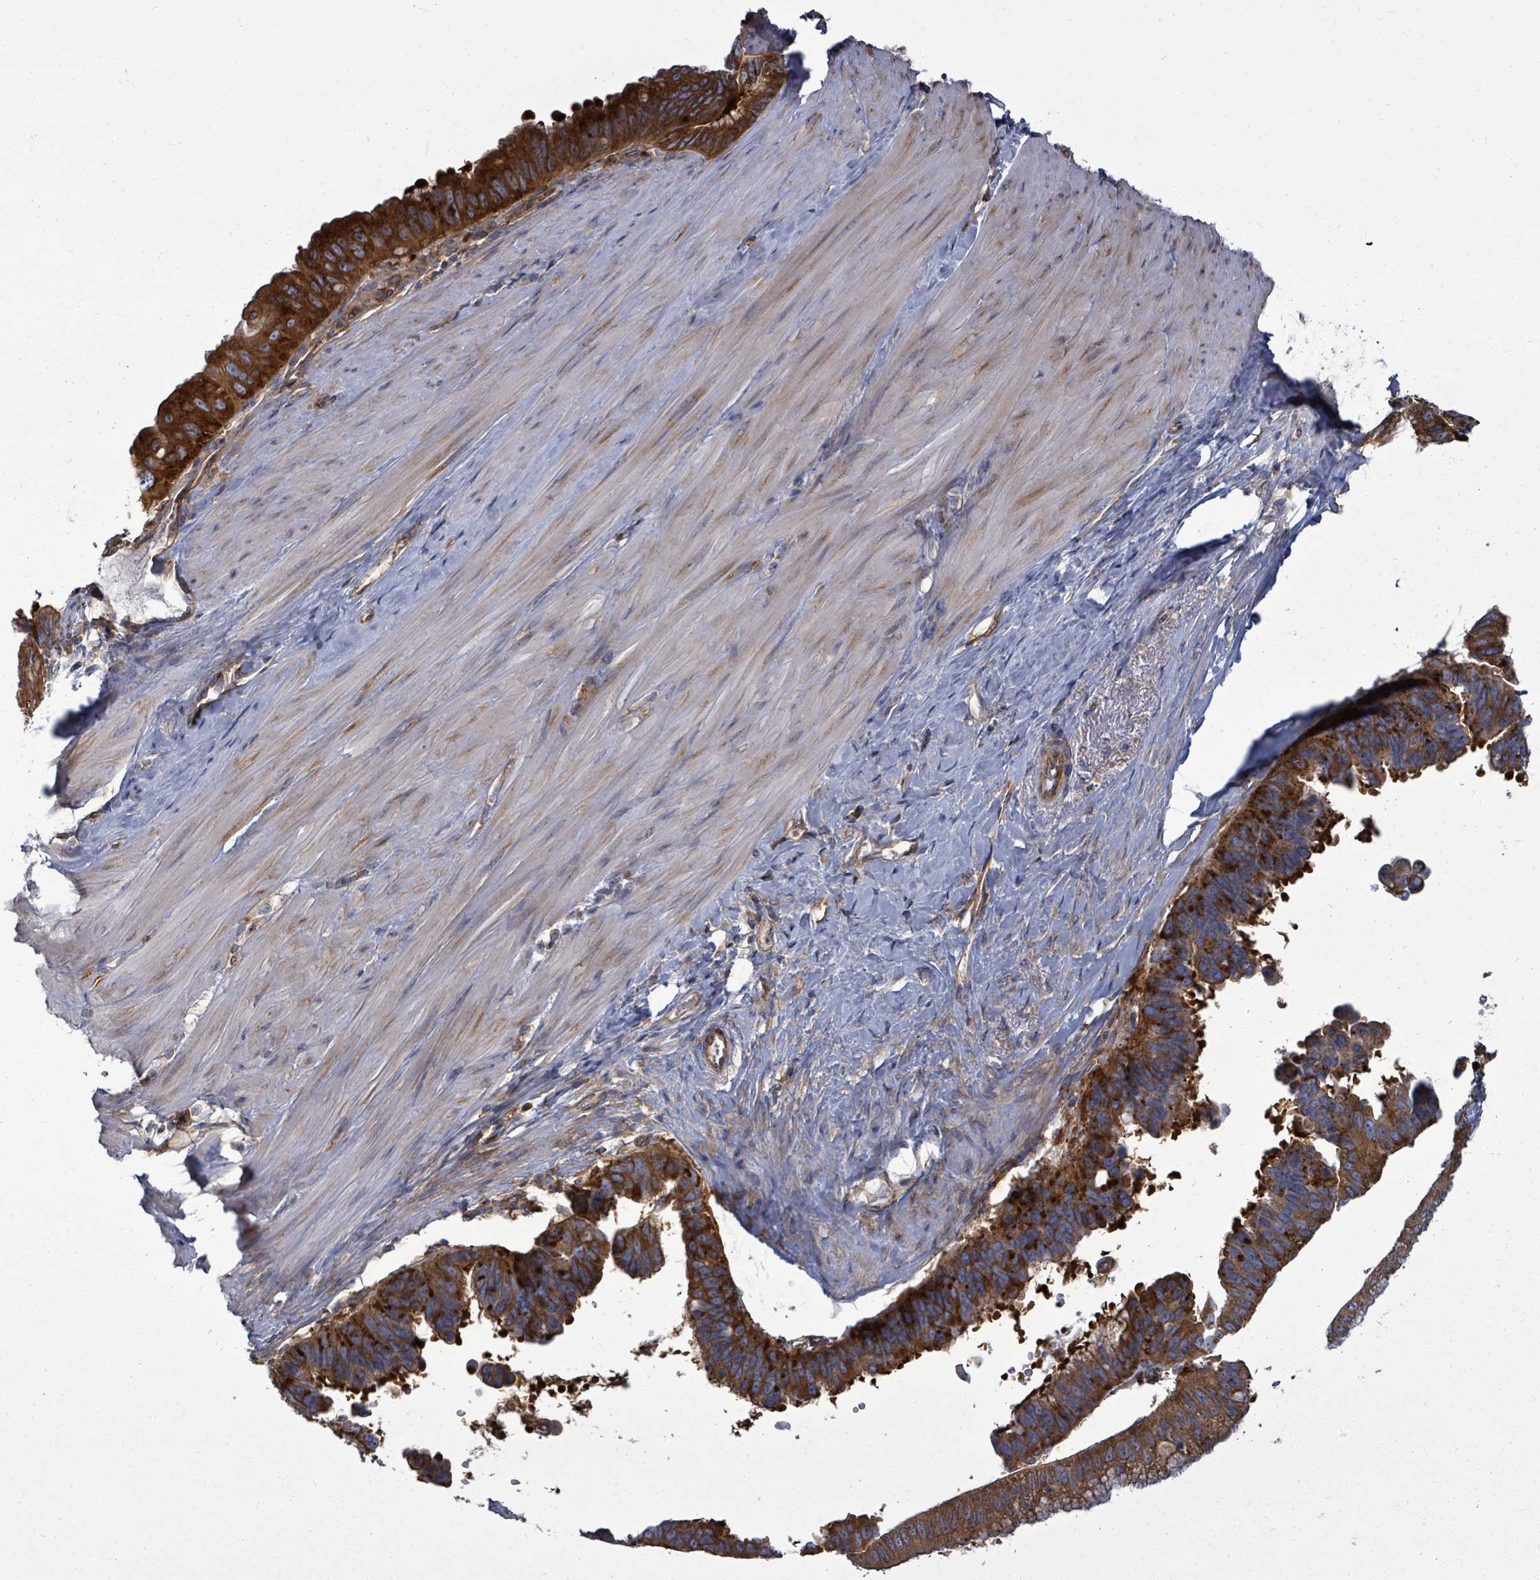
{"staining": {"intensity": "strong", "quantity": ">75%", "location": "cytoplasmic/membranous"}, "tissue": "pancreatic cancer", "cell_type": "Tumor cells", "image_type": "cancer", "snomed": [{"axis": "morphology", "description": "Inflammation, NOS"}, {"axis": "morphology", "description": "Adenocarcinoma, NOS"}, {"axis": "topography", "description": "Pancreas"}], "caption": "This photomicrograph shows immunohistochemistry staining of pancreatic cancer (adenocarcinoma), with high strong cytoplasmic/membranous staining in about >75% of tumor cells.", "gene": "EIF3C", "patient": {"sex": "female", "age": 56}}